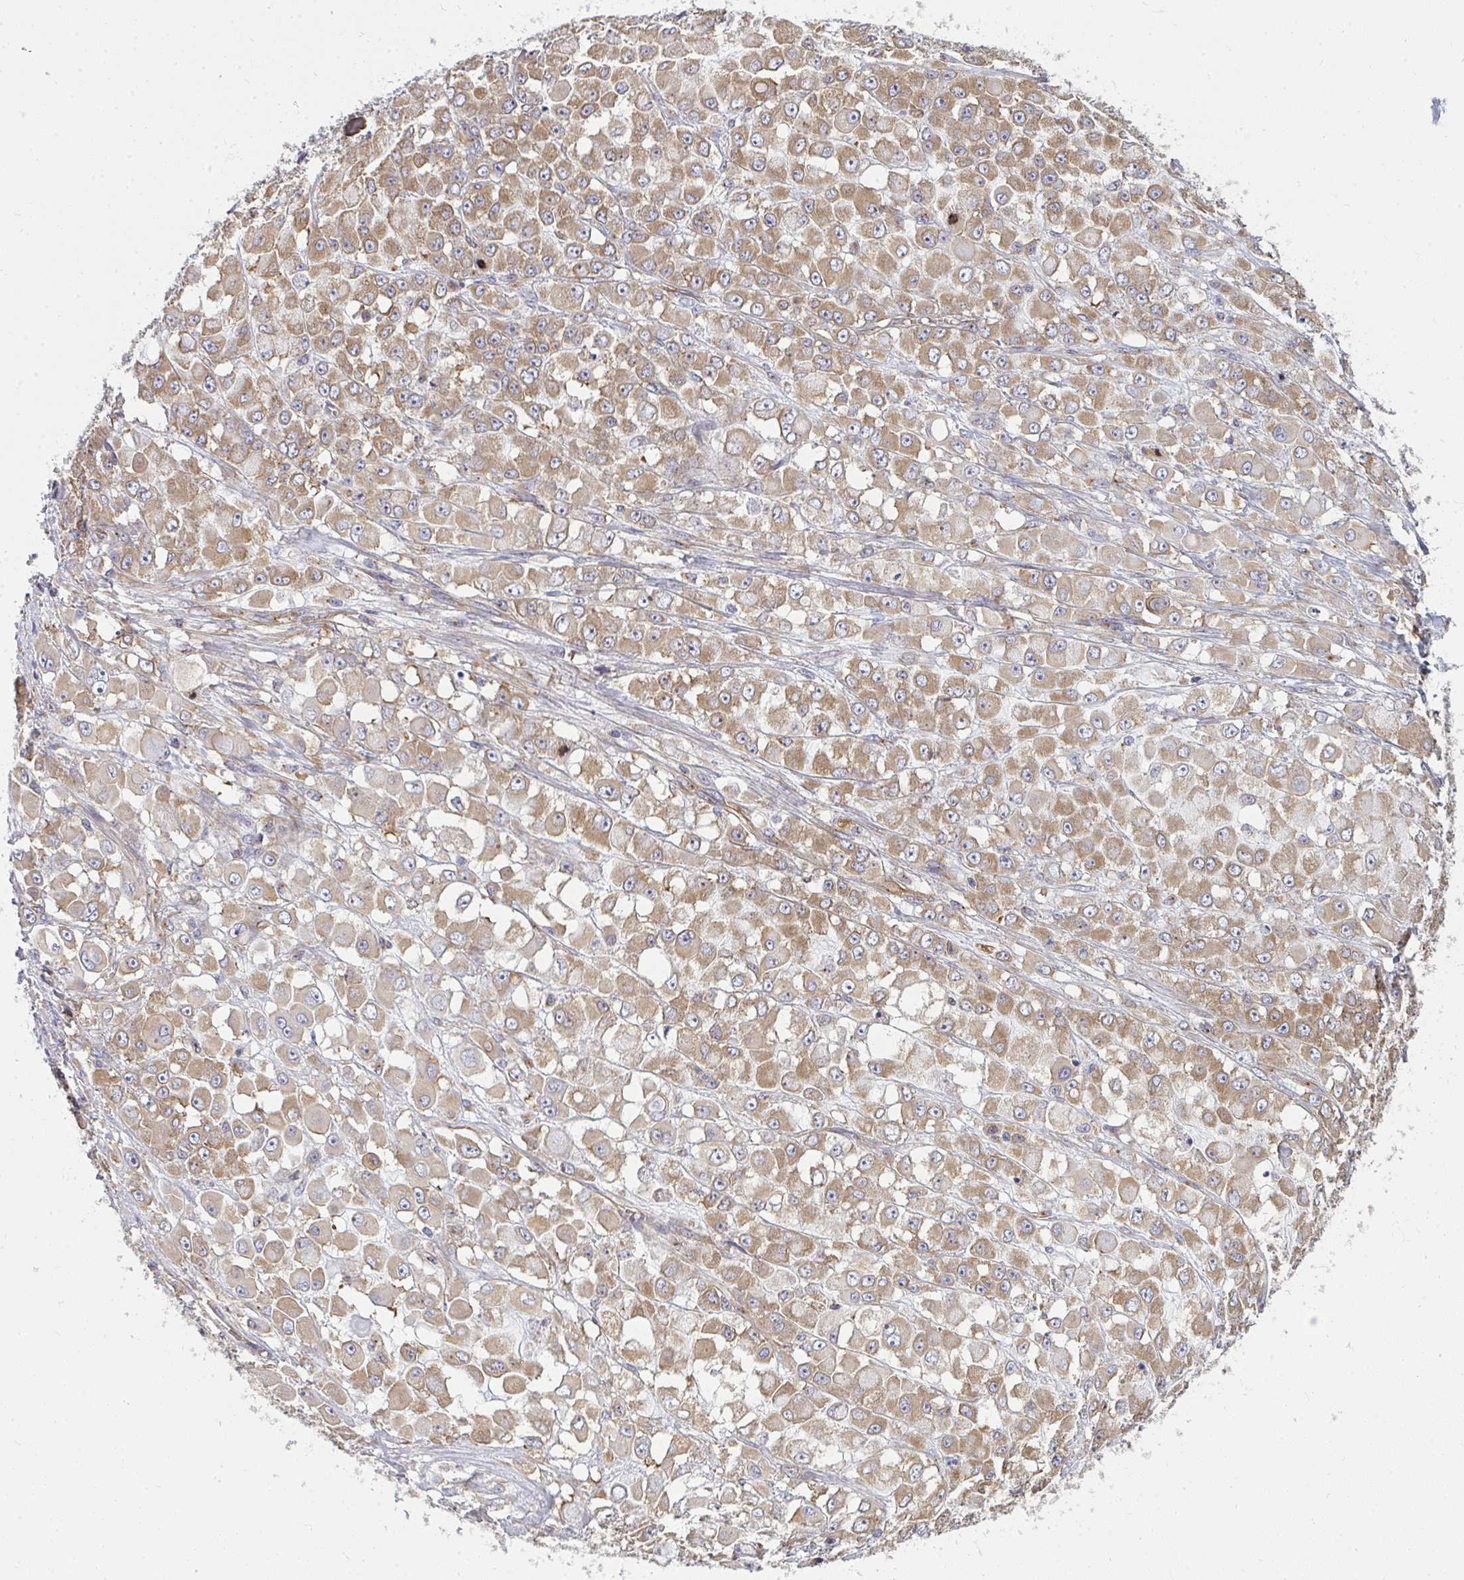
{"staining": {"intensity": "moderate", "quantity": ">75%", "location": "cytoplasmic/membranous"}, "tissue": "stomach cancer", "cell_type": "Tumor cells", "image_type": "cancer", "snomed": [{"axis": "morphology", "description": "Adenocarcinoma, NOS"}, {"axis": "topography", "description": "Stomach"}], "caption": "Immunohistochemistry (IHC) image of neoplastic tissue: human stomach cancer stained using immunohistochemistry (IHC) demonstrates medium levels of moderate protein expression localized specifically in the cytoplasmic/membranous of tumor cells, appearing as a cytoplasmic/membranous brown color.", "gene": "DYNC1I2", "patient": {"sex": "female", "age": 76}}